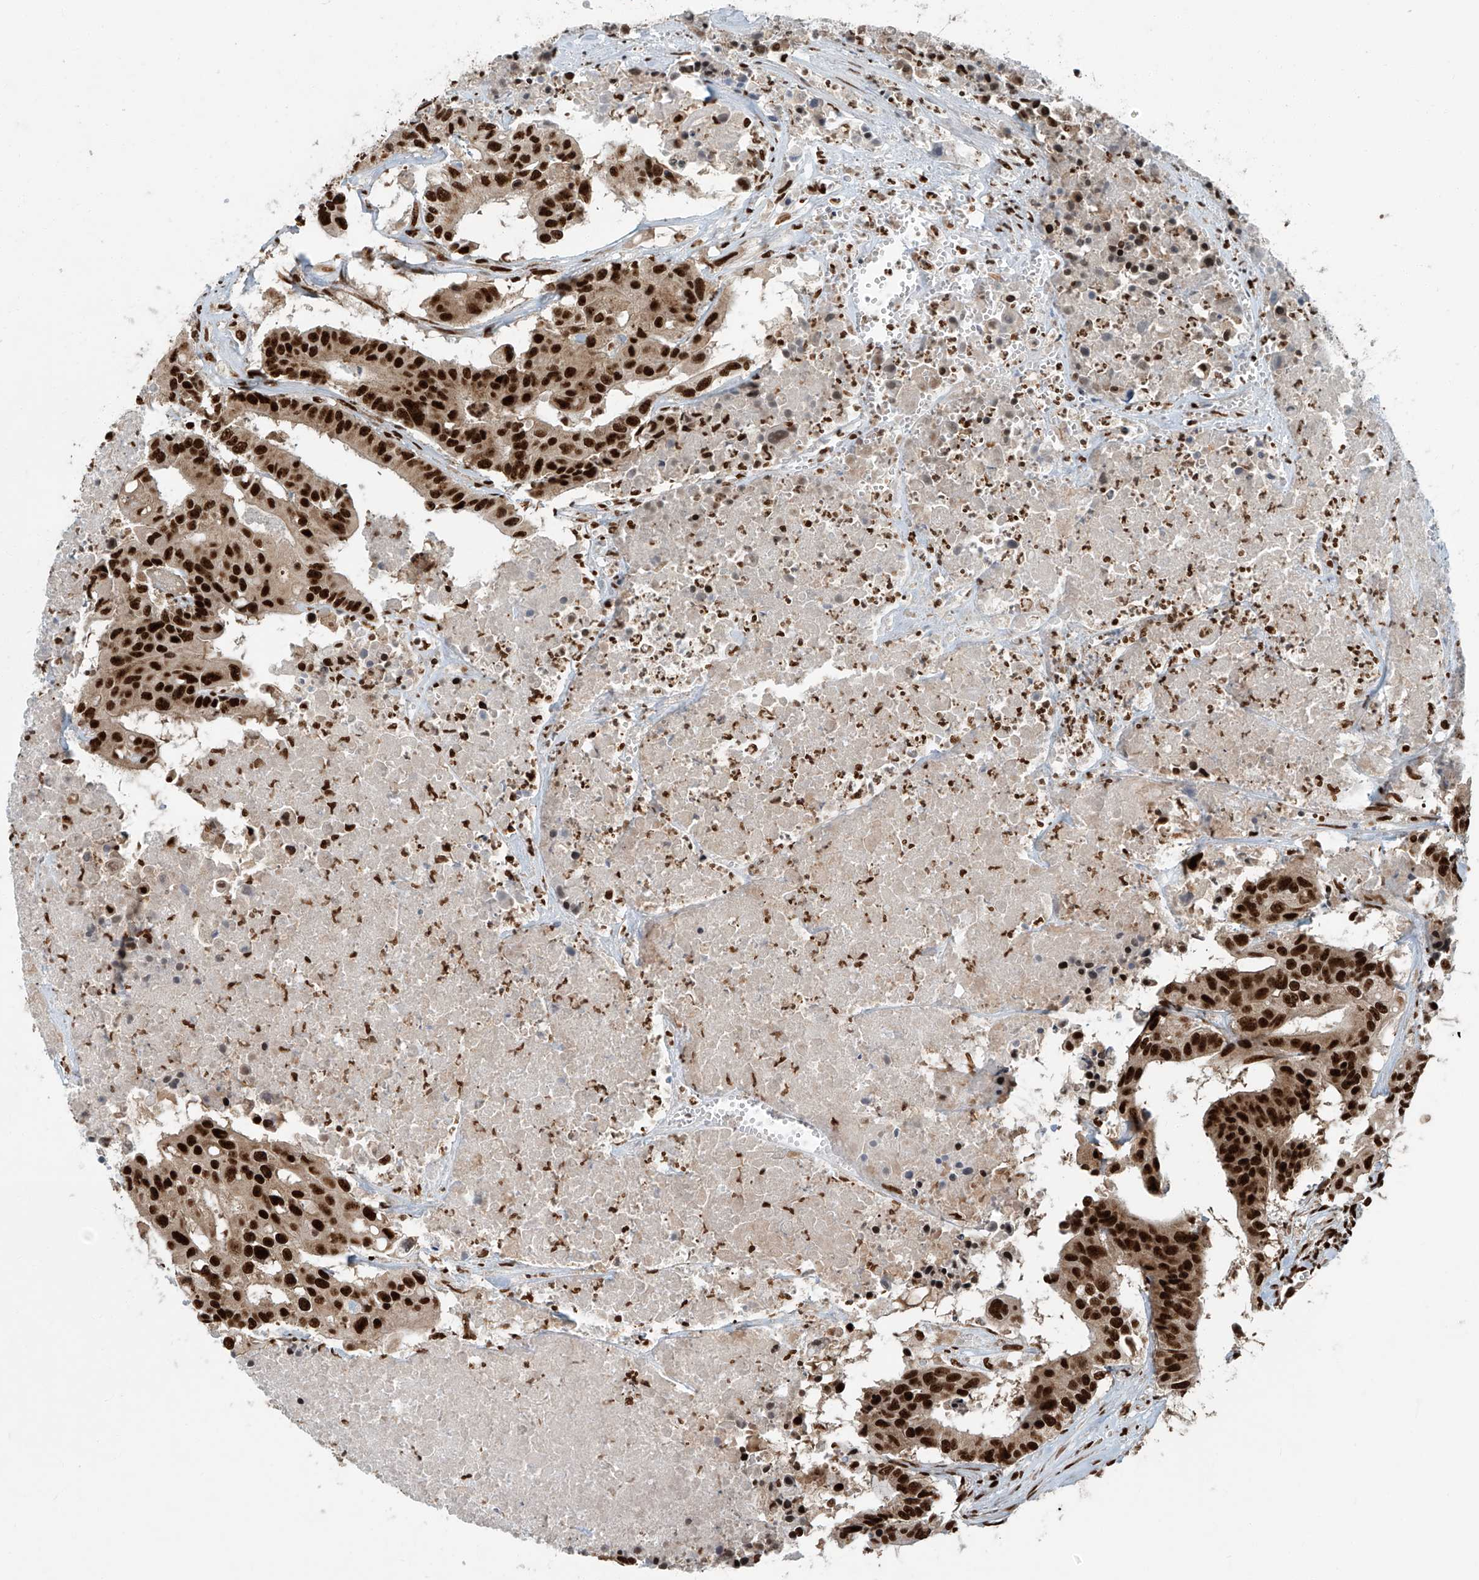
{"staining": {"intensity": "strong", "quantity": ">75%", "location": "nuclear"}, "tissue": "colorectal cancer", "cell_type": "Tumor cells", "image_type": "cancer", "snomed": [{"axis": "morphology", "description": "Adenocarcinoma, NOS"}, {"axis": "topography", "description": "Colon"}], "caption": "Strong nuclear positivity for a protein is appreciated in approximately >75% of tumor cells of colorectal cancer (adenocarcinoma) using immunohistochemistry.", "gene": "FAM193B", "patient": {"sex": "male", "age": 77}}